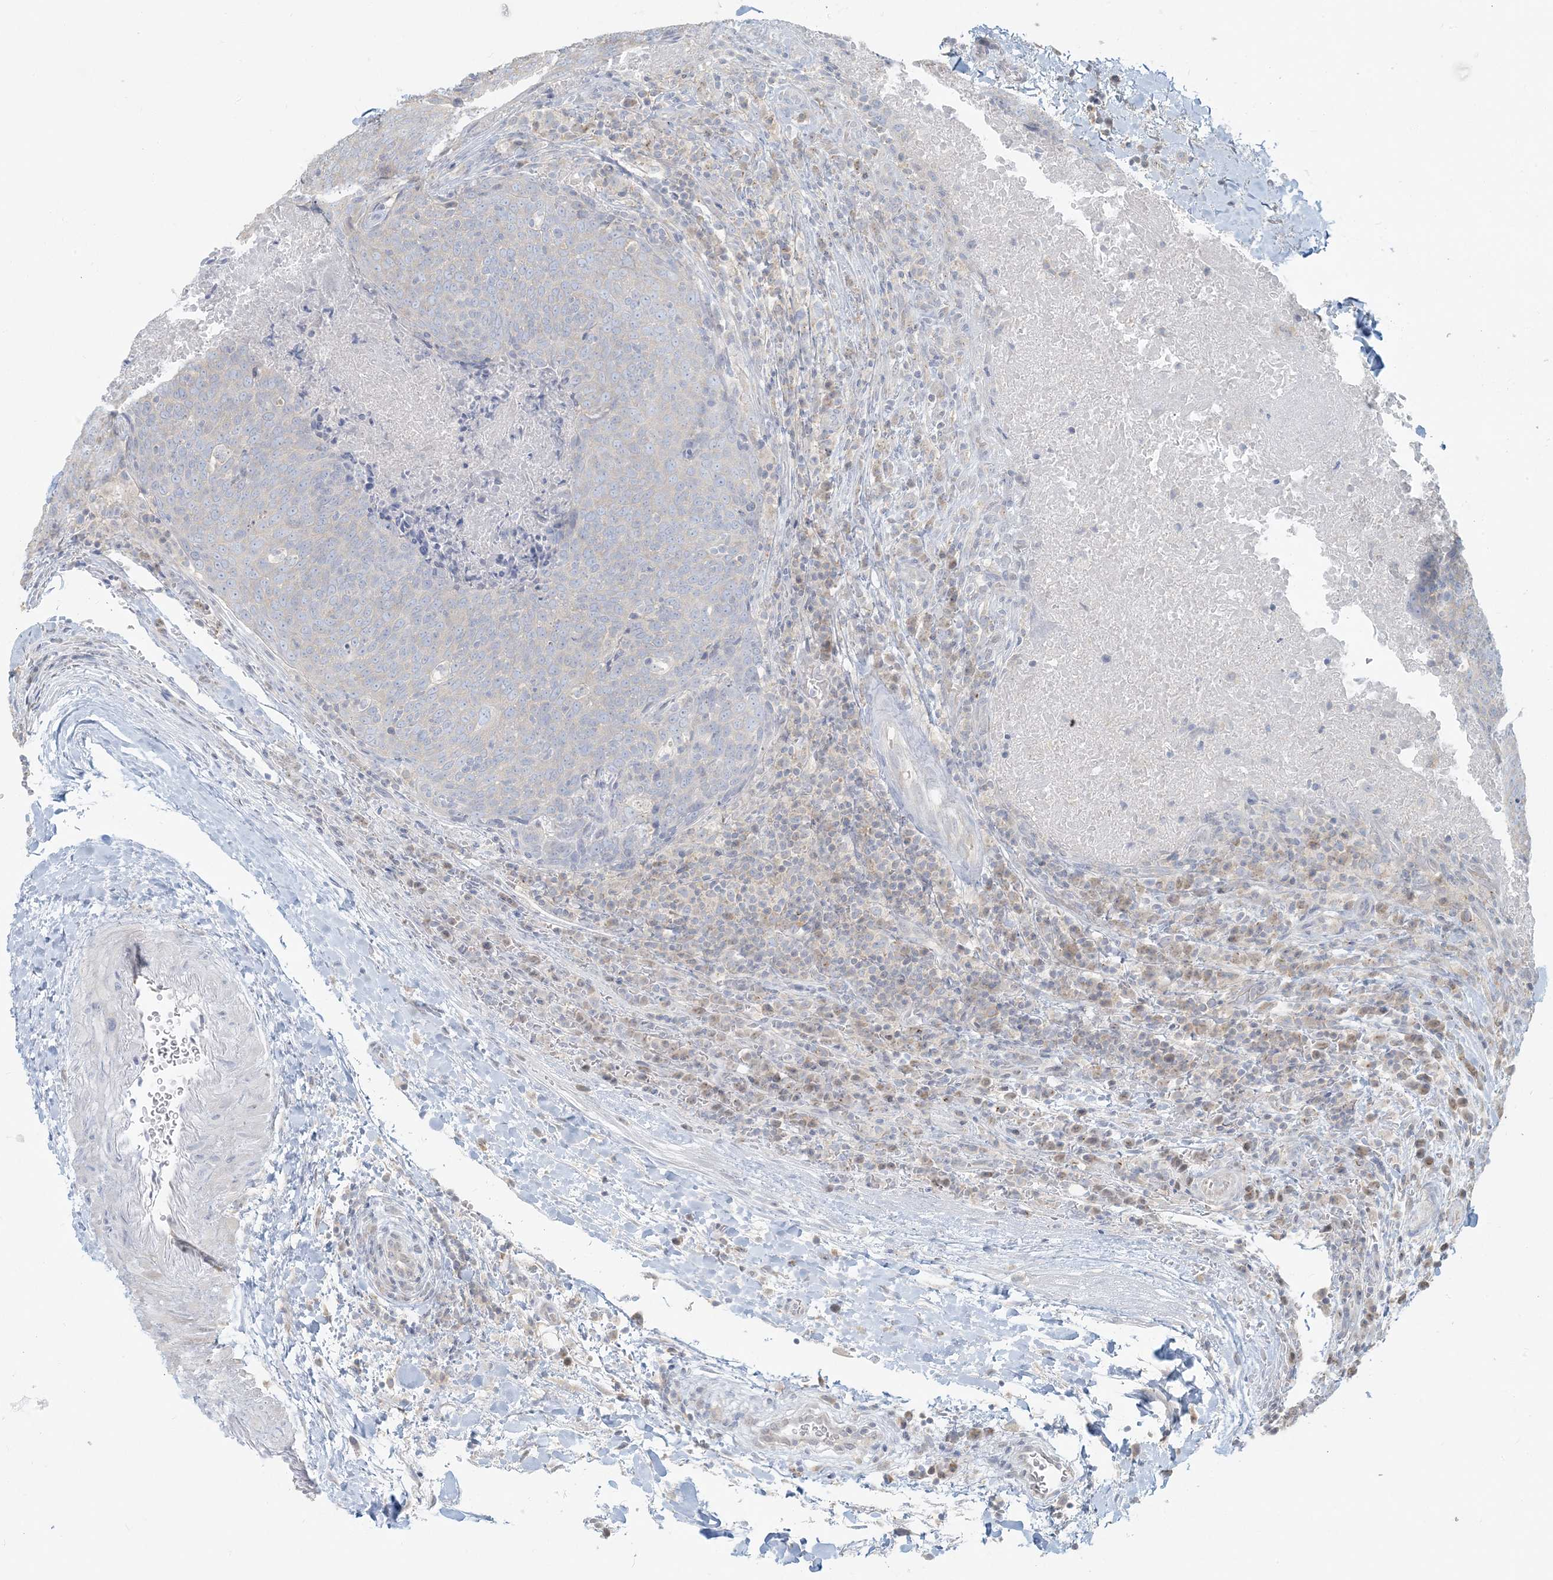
{"staining": {"intensity": "negative", "quantity": "none", "location": "none"}, "tissue": "head and neck cancer", "cell_type": "Tumor cells", "image_type": "cancer", "snomed": [{"axis": "morphology", "description": "Squamous cell carcinoma, NOS"}, {"axis": "morphology", "description": "Squamous cell carcinoma, metastatic, NOS"}, {"axis": "topography", "description": "Lymph node"}, {"axis": "topography", "description": "Head-Neck"}], "caption": "A high-resolution micrograph shows IHC staining of head and neck squamous cell carcinoma, which demonstrates no significant positivity in tumor cells.", "gene": "HACL1", "patient": {"sex": "male", "age": 62}}